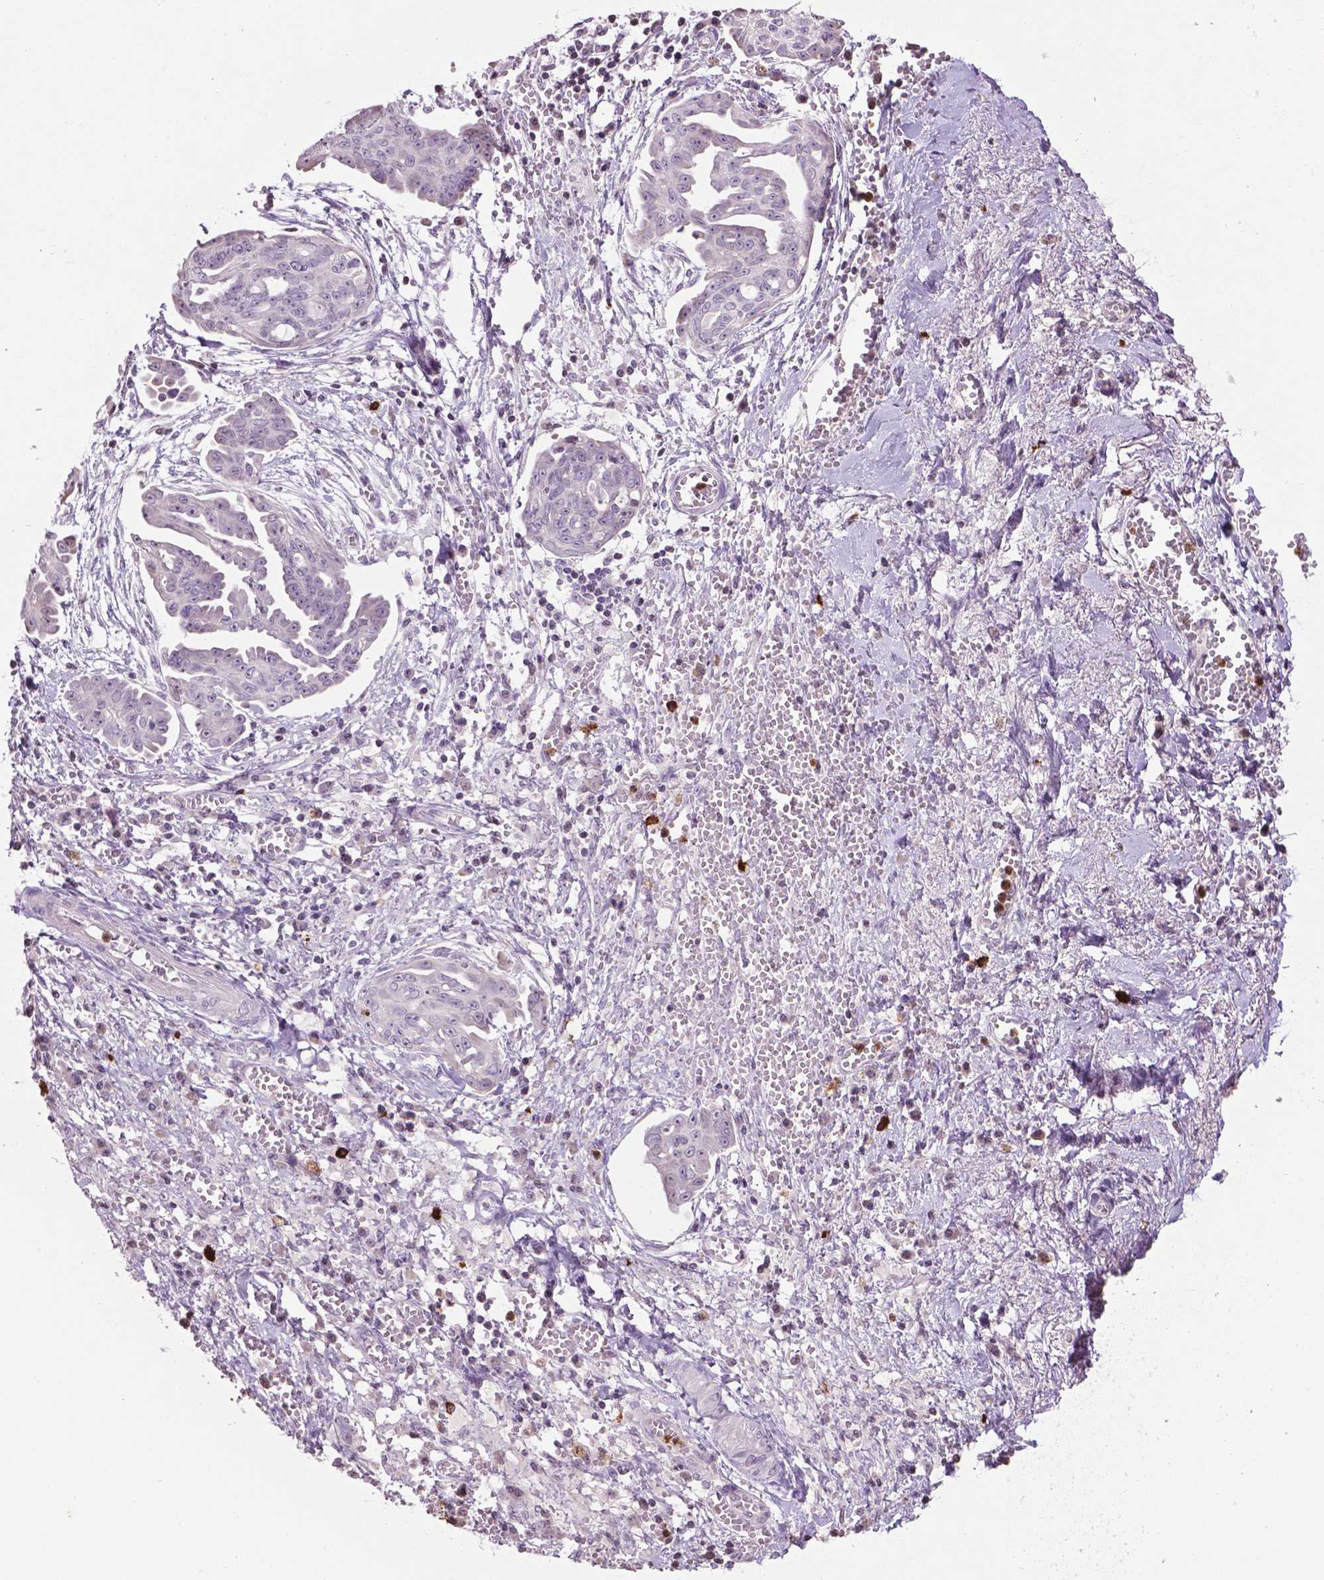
{"staining": {"intensity": "negative", "quantity": "none", "location": "none"}, "tissue": "ovarian cancer", "cell_type": "Tumor cells", "image_type": "cancer", "snomed": [{"axis": "morphology", "description": "Cystadenocarcinoma, serous, NOS"}, {"axis": "topography", "description": "Ovary"}], "caption": "Immunohistochemistry of ovarian cancer (serous cystadenocarcinoma) shows no positivity in tumor cells.", "gene": "NTNG2", "patient": {"sex": "female", "age": 71}}